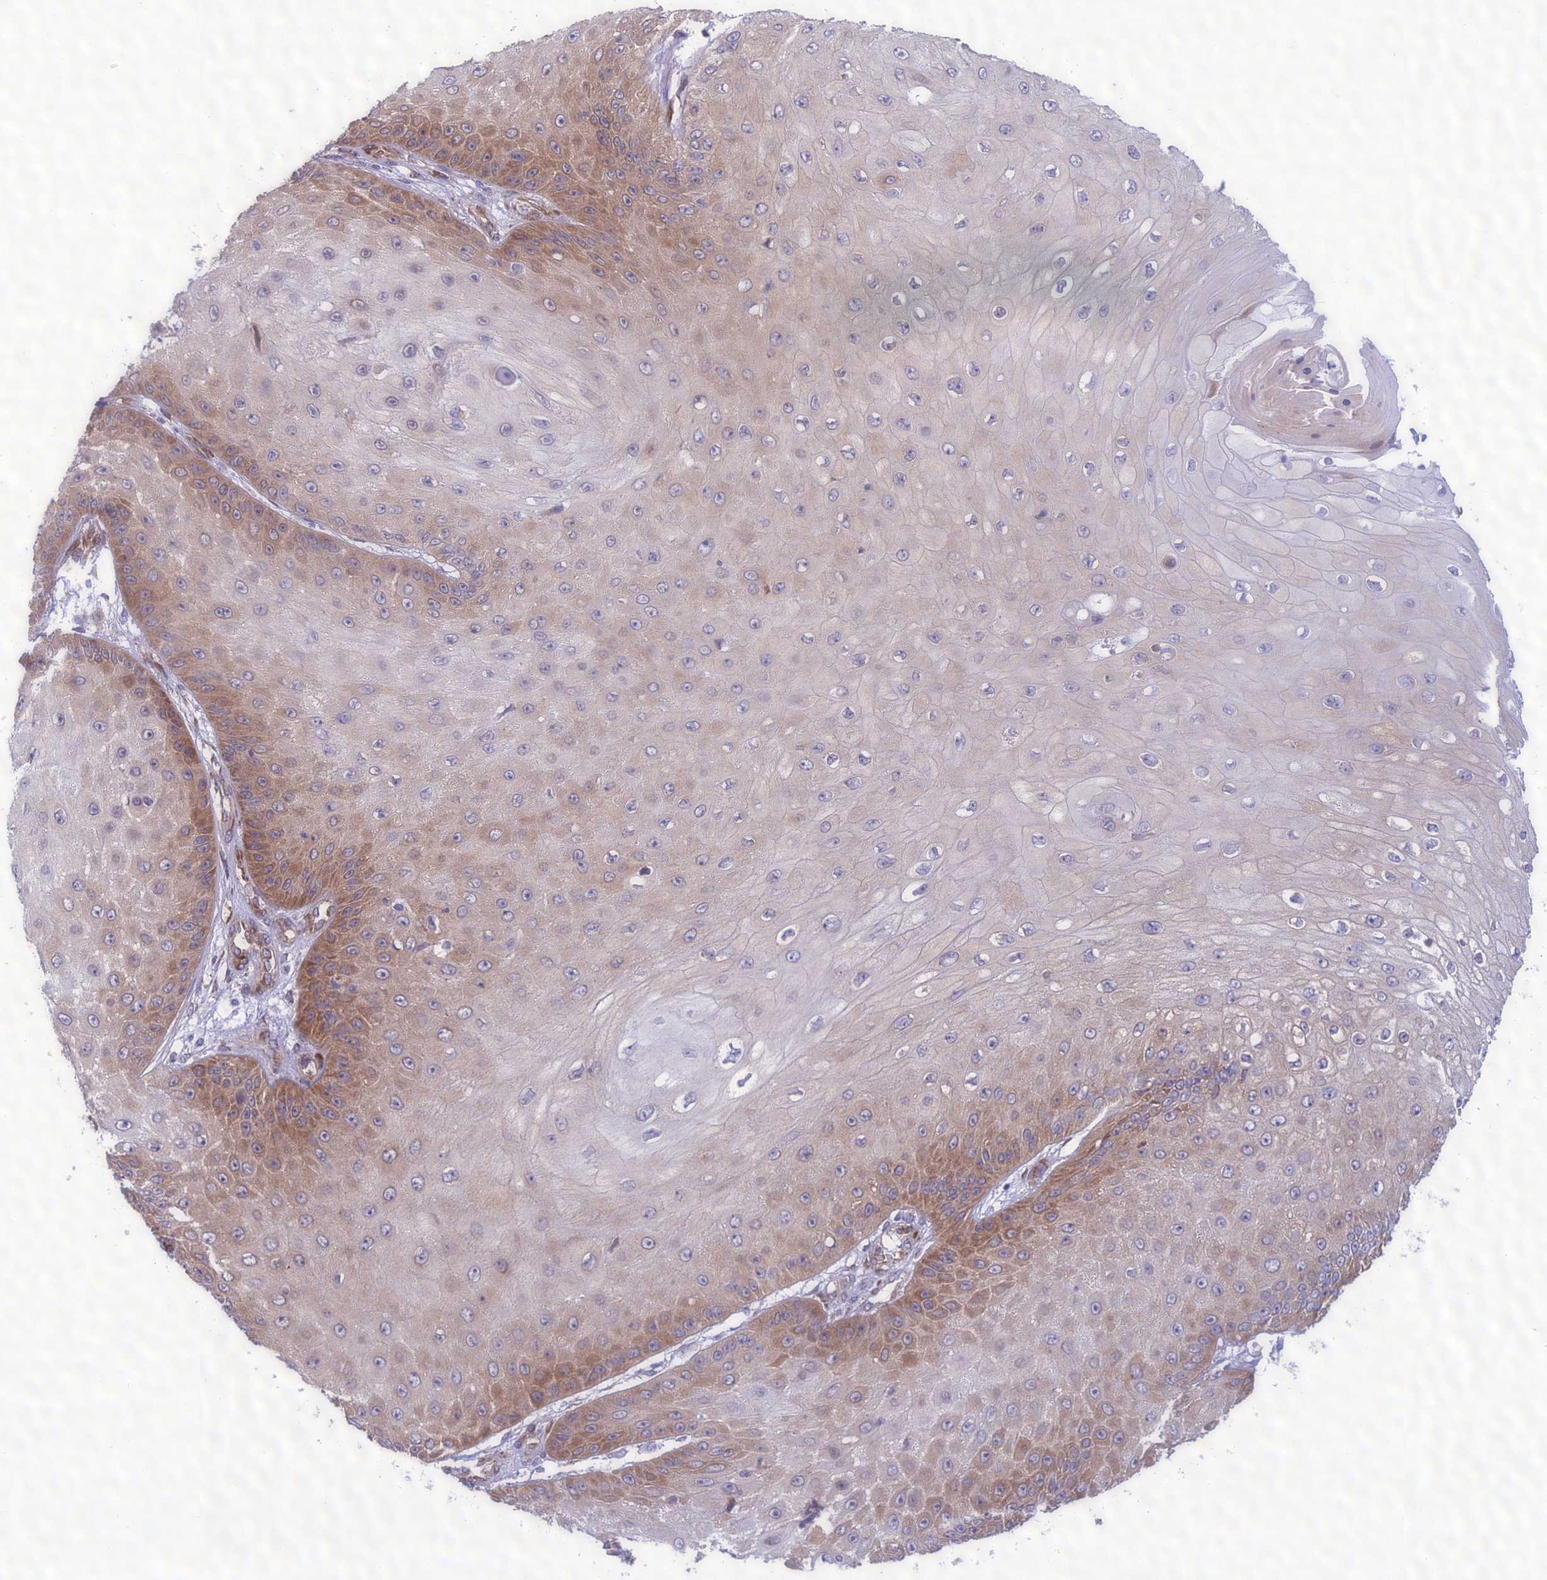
{"staining": {"intensity": "moderate", "quantity": "<25%", "location": "cytoplasmic/membranous"}, "tissue": "skin cancer", "cell_type": "Tumor cells", "image_type": "cancer", "snomed": [{"axis": "morphology", "description": "Squamous cell carcinoma, NOS"}, {"axis": "topography", "description": "Skin"}], "caption": "Protein expression analysis of skin cancer (squamous cell carcinoma) exhibits moderate cytoplasmic/membranous staining in approximately <25% of tumor cells. The staining was performed using DAB (3,3'-diaminobenzidine) to visualize the protein expression in brown, while the nuclei were stained in blue with hematoxylin (Magnification: 20x).", "gene": "NODAL", "patient": {"sex": "male", "age": 70}}